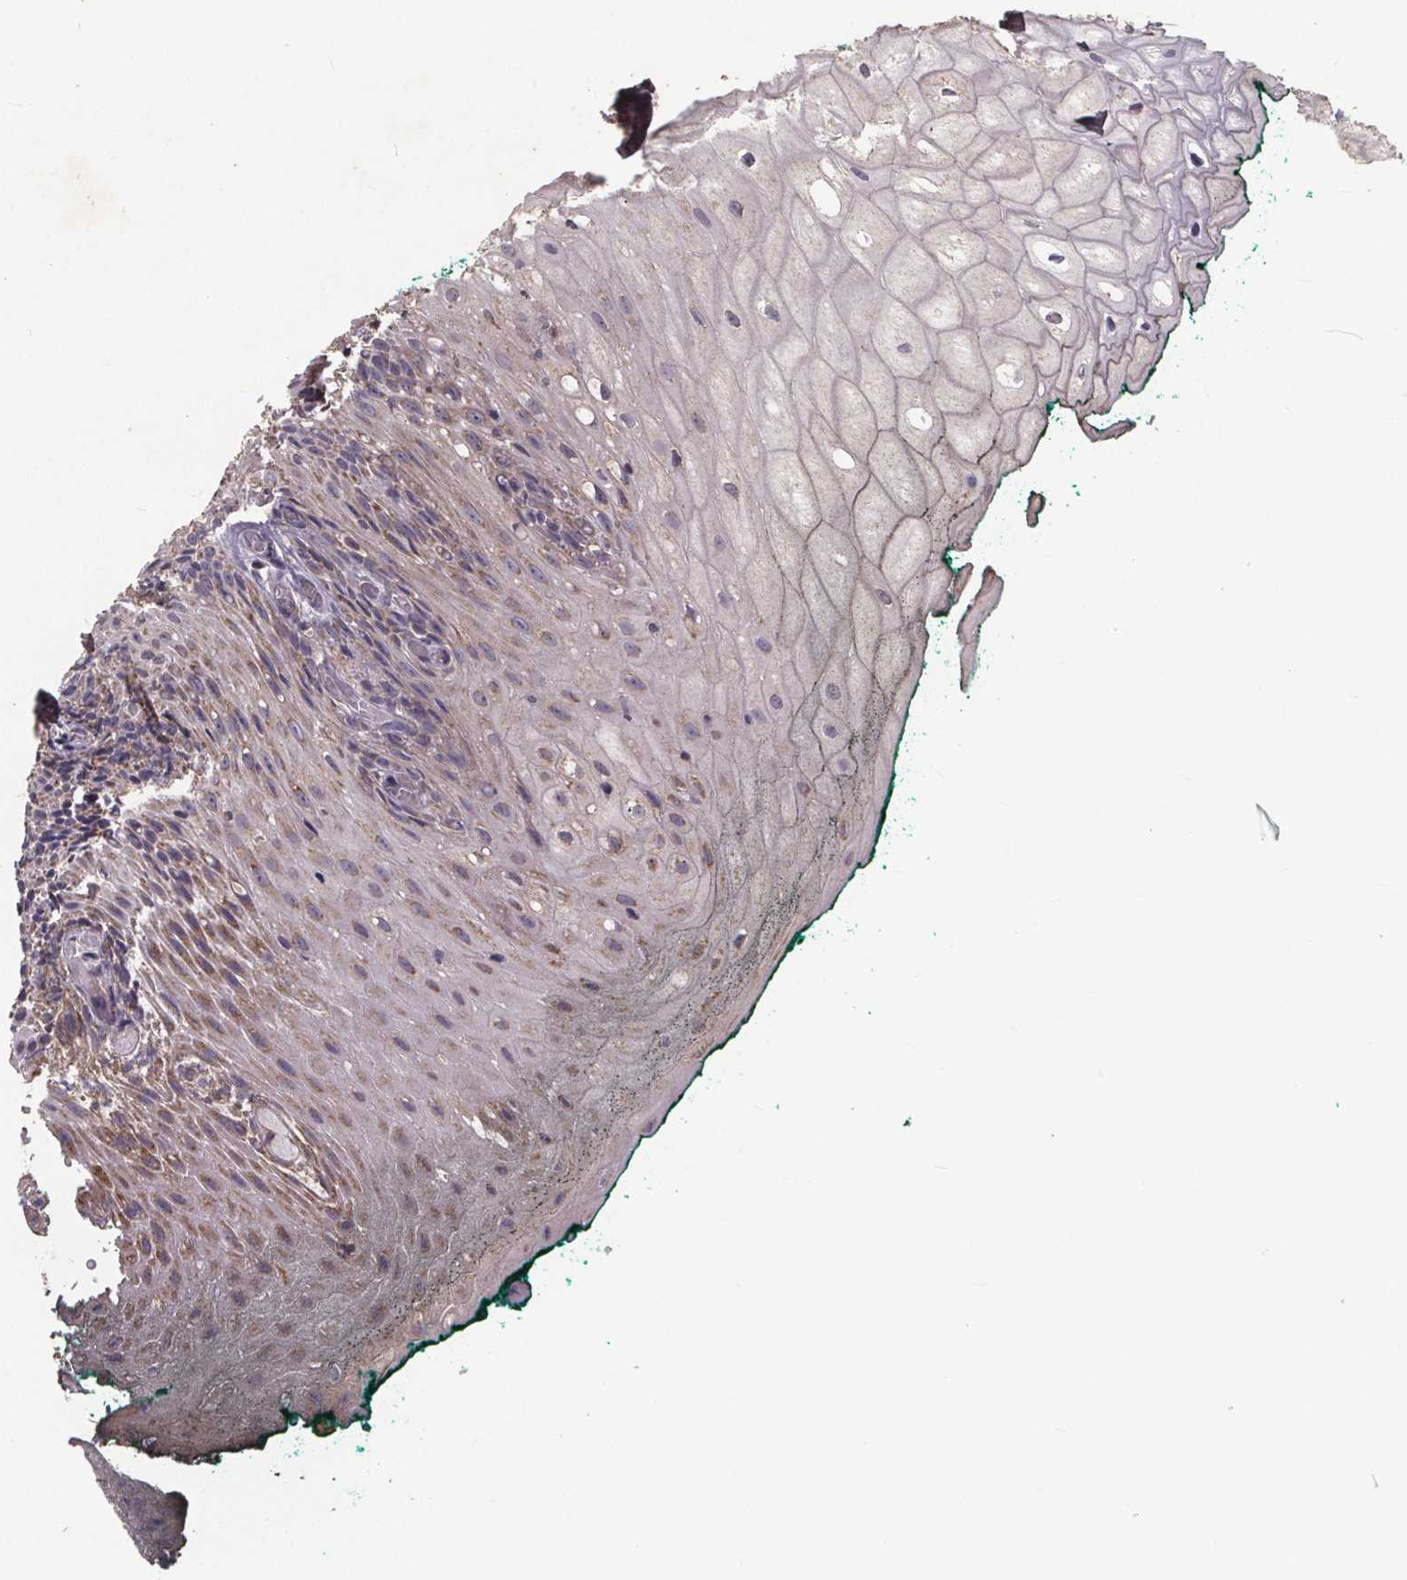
{"staining": {"intensity": "moderate", "quantity": "<25%", "location": "cytoplasmic/membranous"}, "tissue": "oral mucosa", "cell_type": "Squamous epithelial cells", "image_type": "normal", "snomed": [{"axis": "morphology", "description": "Normal tissue, NOS"}, {"axis": "topography", "description": "Oral tissue"}, {"axis": "topography", "description": "Head-Neck"}], "caption": "Moderate cytoplasmic/membranous protein positivity is appreciated in about <25% of squamous epithelial cells in oral mucosa. (DAB (3,3'-diaminobenzidine) = brown stain, brightfield microscopy at high magnification).", "gene": "YME1L1", "patient": {"sex": "female", "age": 68}}